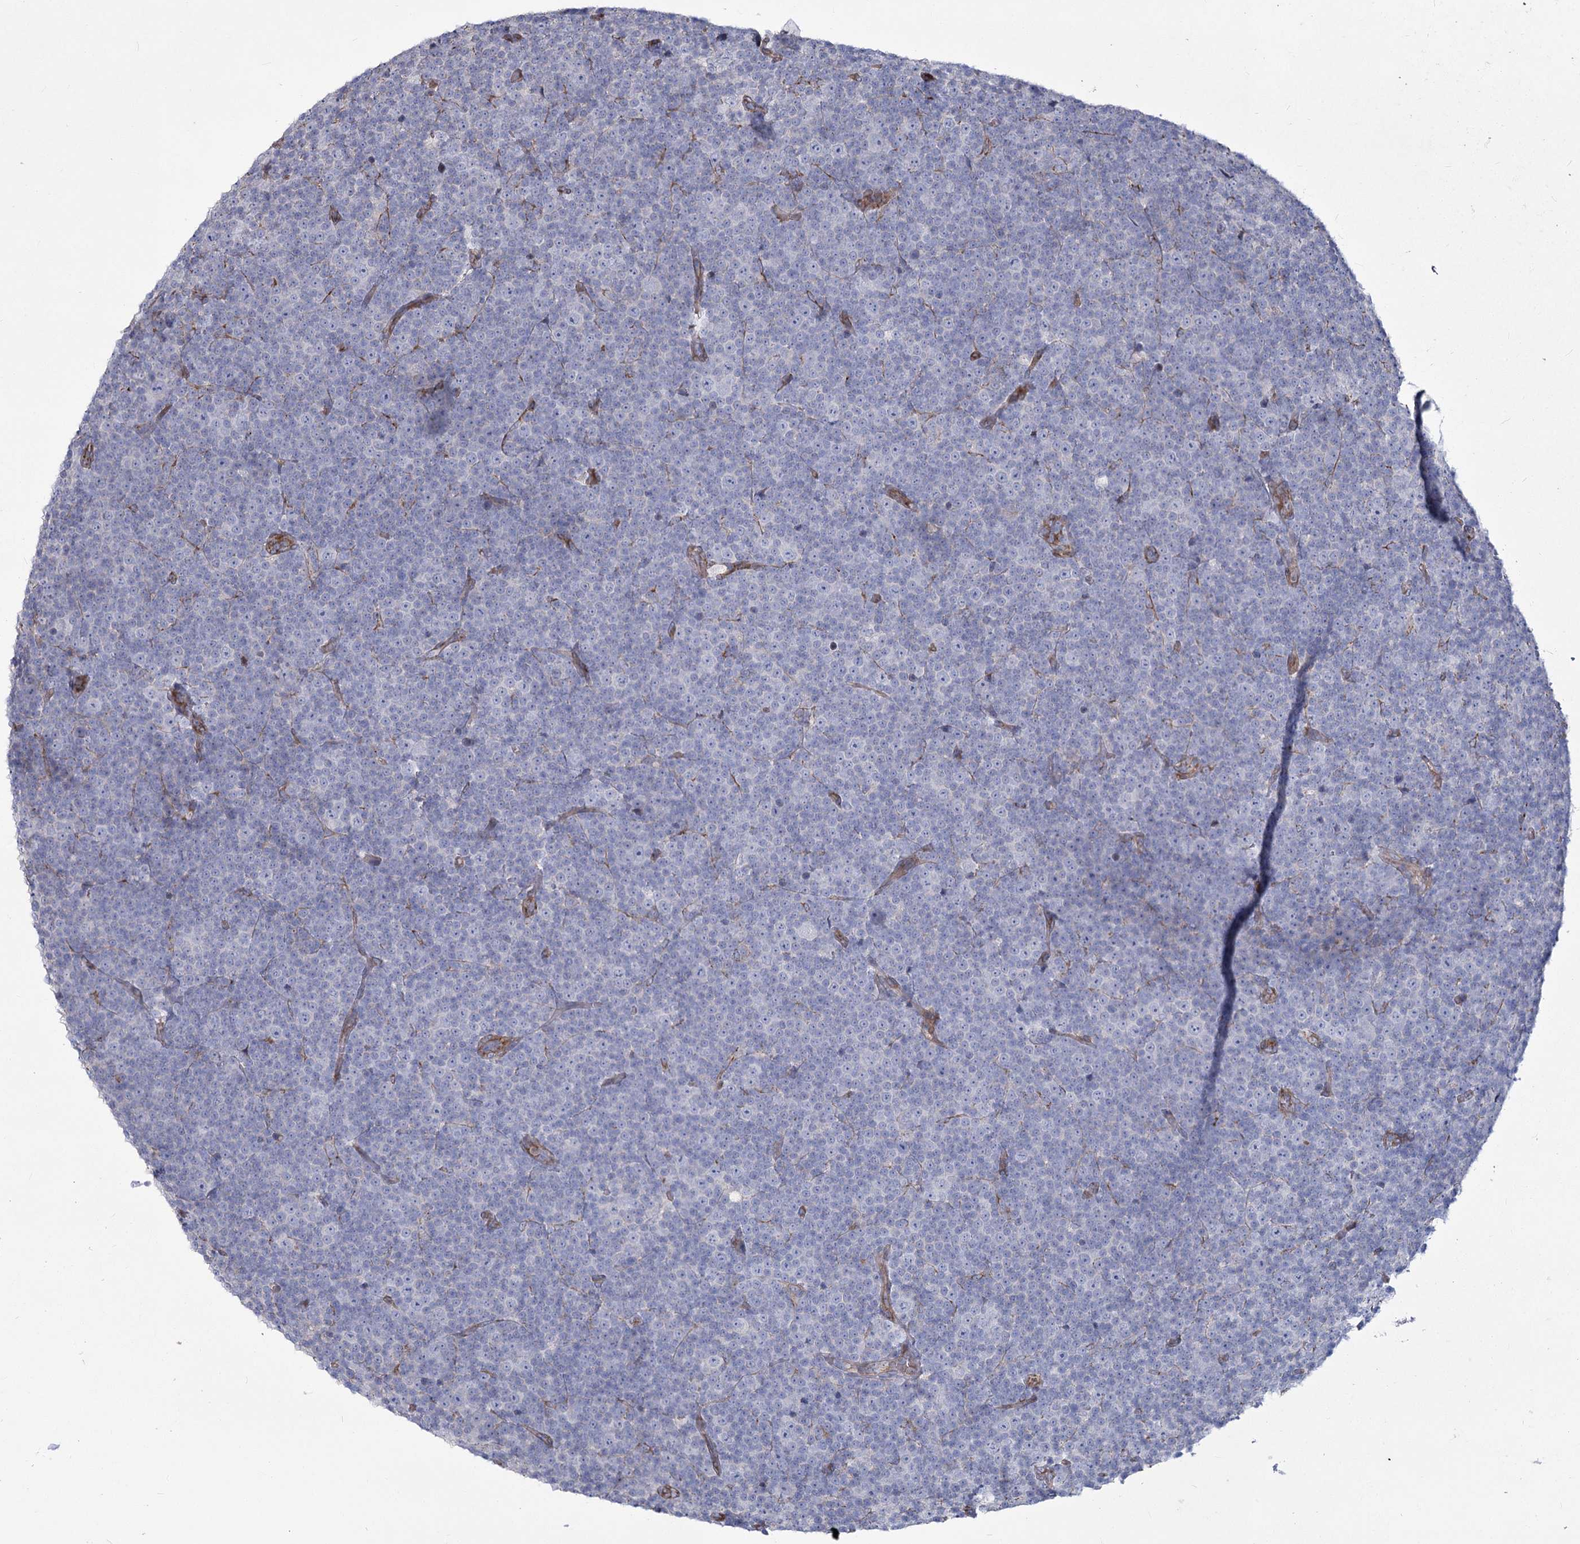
{"staining": {"intensity": "negative", "quantity": "none", "location": "none"}, "tissue": "lymphoma", "cell_type": "Tumor cells", "image_type": "cancer", "snomed": [{"axis": "morphology", "description": "Malignant lymphoma, non-Hodgkin's type, Low grade"}, {"axis": "topography", "description": "Lymph node"}], "caption": "Immunohistochemistry histopathology image of neoplastic tissue: human low-grade malignant lymphoma, non-Hodgkin's type stained with DAB (3,3'-diaminobenzidine) reveals no significant protein expression in tumor cells.", "gene": "ME3", "patient": {"sex": "female", "age": 67}}